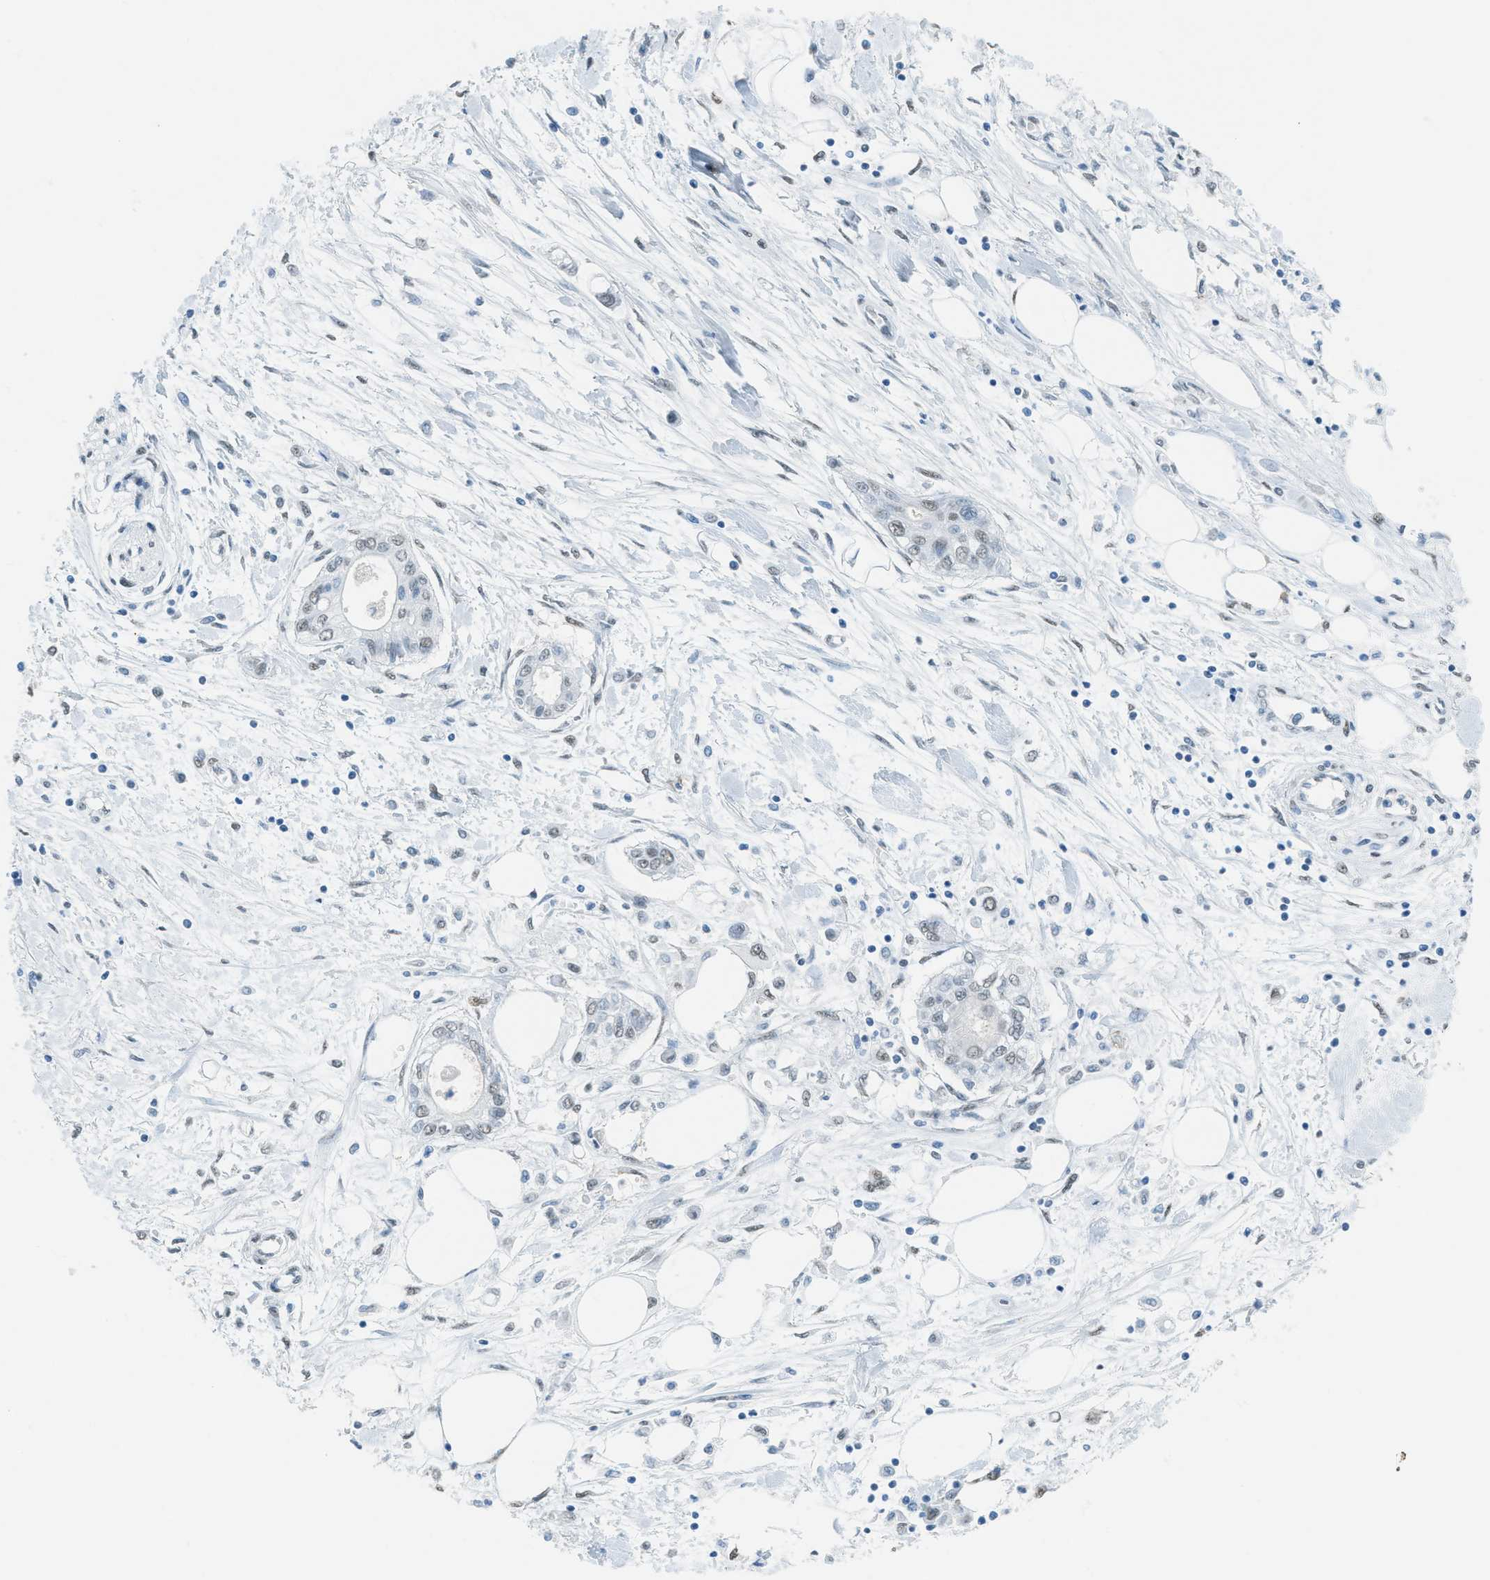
{"staining": {"intensity": "weak", "quantity": "<25%", "location": "nuclear"}, "tissue": "pancreatic cancer", "cell_type": "Tumor cells", "image_type": "cancer", "snomed": [{"axis": "morphology", "description": "Adenocarcinoma, NOS"}, {"axis": "topography", "description": "Pancreas"}], "caption": "Immunohistochemical staining of pancreatic cancer demonstrates no significant staining in tumor cells. (Brightfield microscopy of DAB immunohistochemistry (IHC) at high magnification).", "gene": "TTC13", "patient": {"sex": "female", "age": 77}}